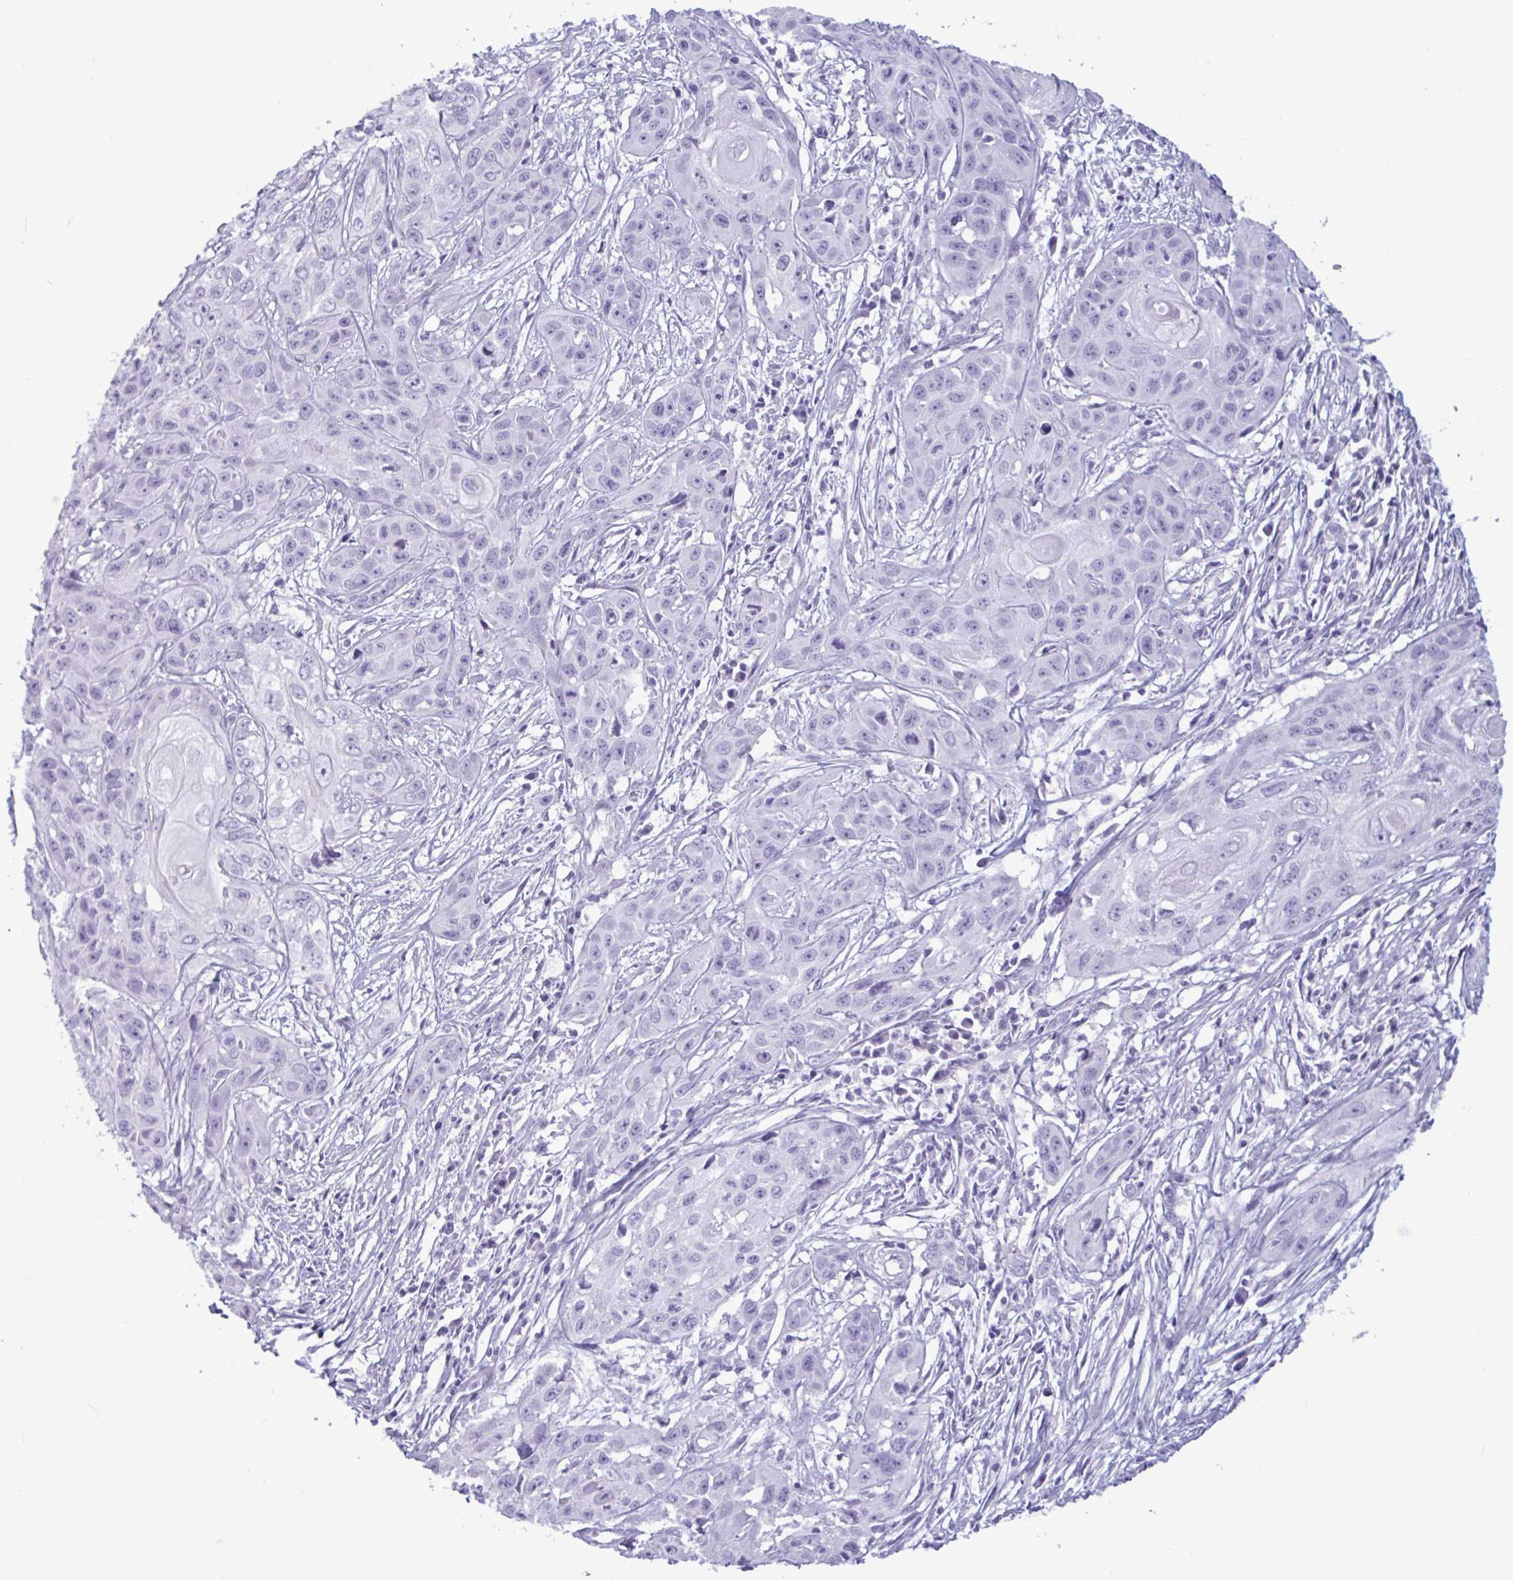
{"staining": {"intensity": "negative", "quantity": "none", "location": "none"}, "tissue": "skin cancer", "cell_type": "Tumor cells", "image_type": "cancer", "snomed": [{"axis": "morphology", "description": "Squamous cell carcinoma, NOS"}, {"axis": "topography", "description": "Skin"}, {"axis": "topography", "description": "Vulva"}], "caption": "The immunohistochemistry micrograph has no significant expression in tumor cells of skin cancer (squamous cell carcinoma) tissue.", "gene": "BBS10", "patient": {"sex": "female", "age": 83}}